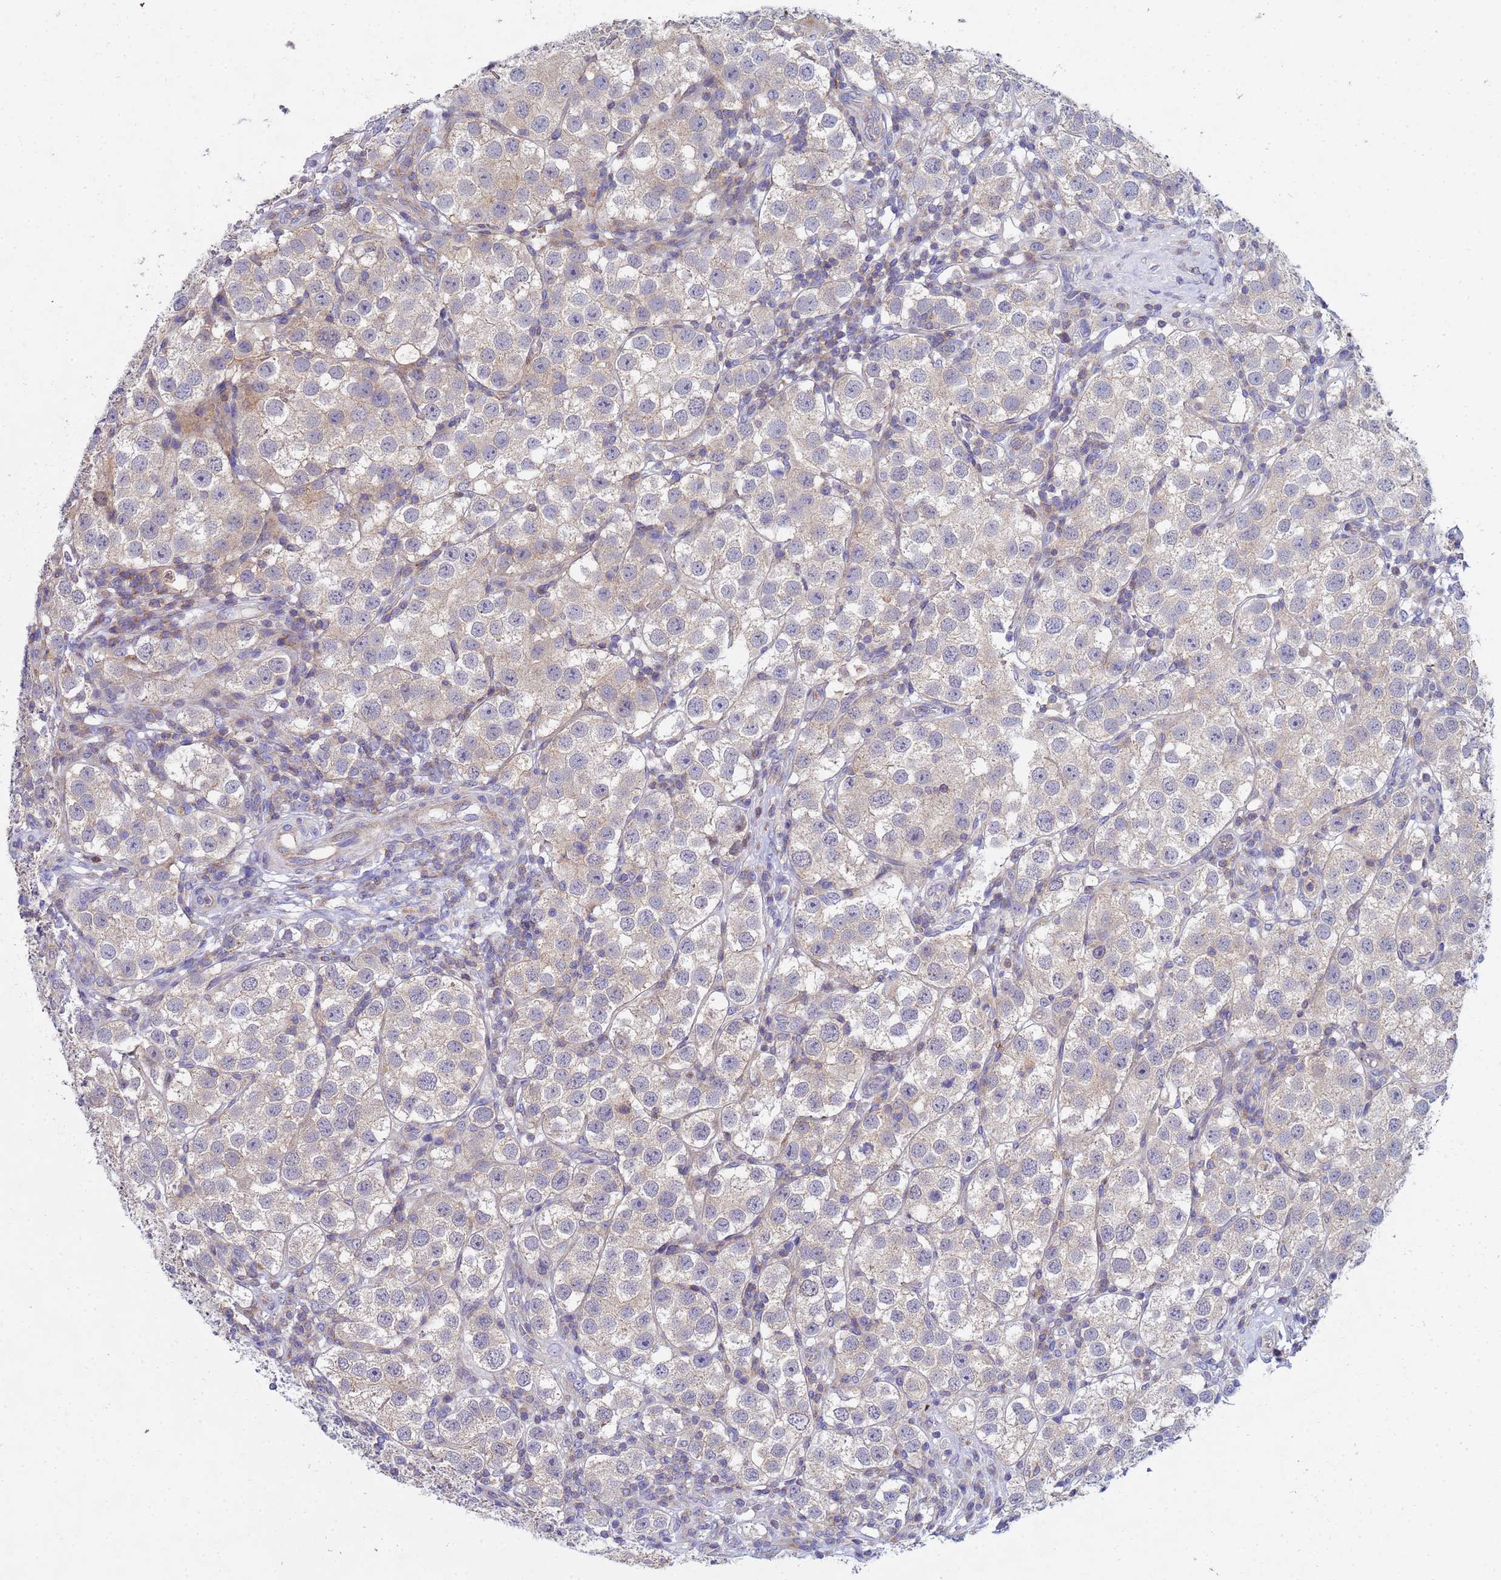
{"staining": {"intensity": "negative", "quantity": "none", "location": "none"}, "tissue": "testis cancer", "cell_type": "Tumor cells", "image_type": "cancer", "snomed": [{"axis": "morphology", "description": "Seminoma, NOS"}, {"axis": "topography", "description": "Testis"}], "caption": "The micrograph displays no staining of tumor cells in testis cancer. (Immunohistochemistry (ihc), brightfield microscopy, high magnification).", "gene": "CDC34", "patient": {"sex": "male", "age": 37}}